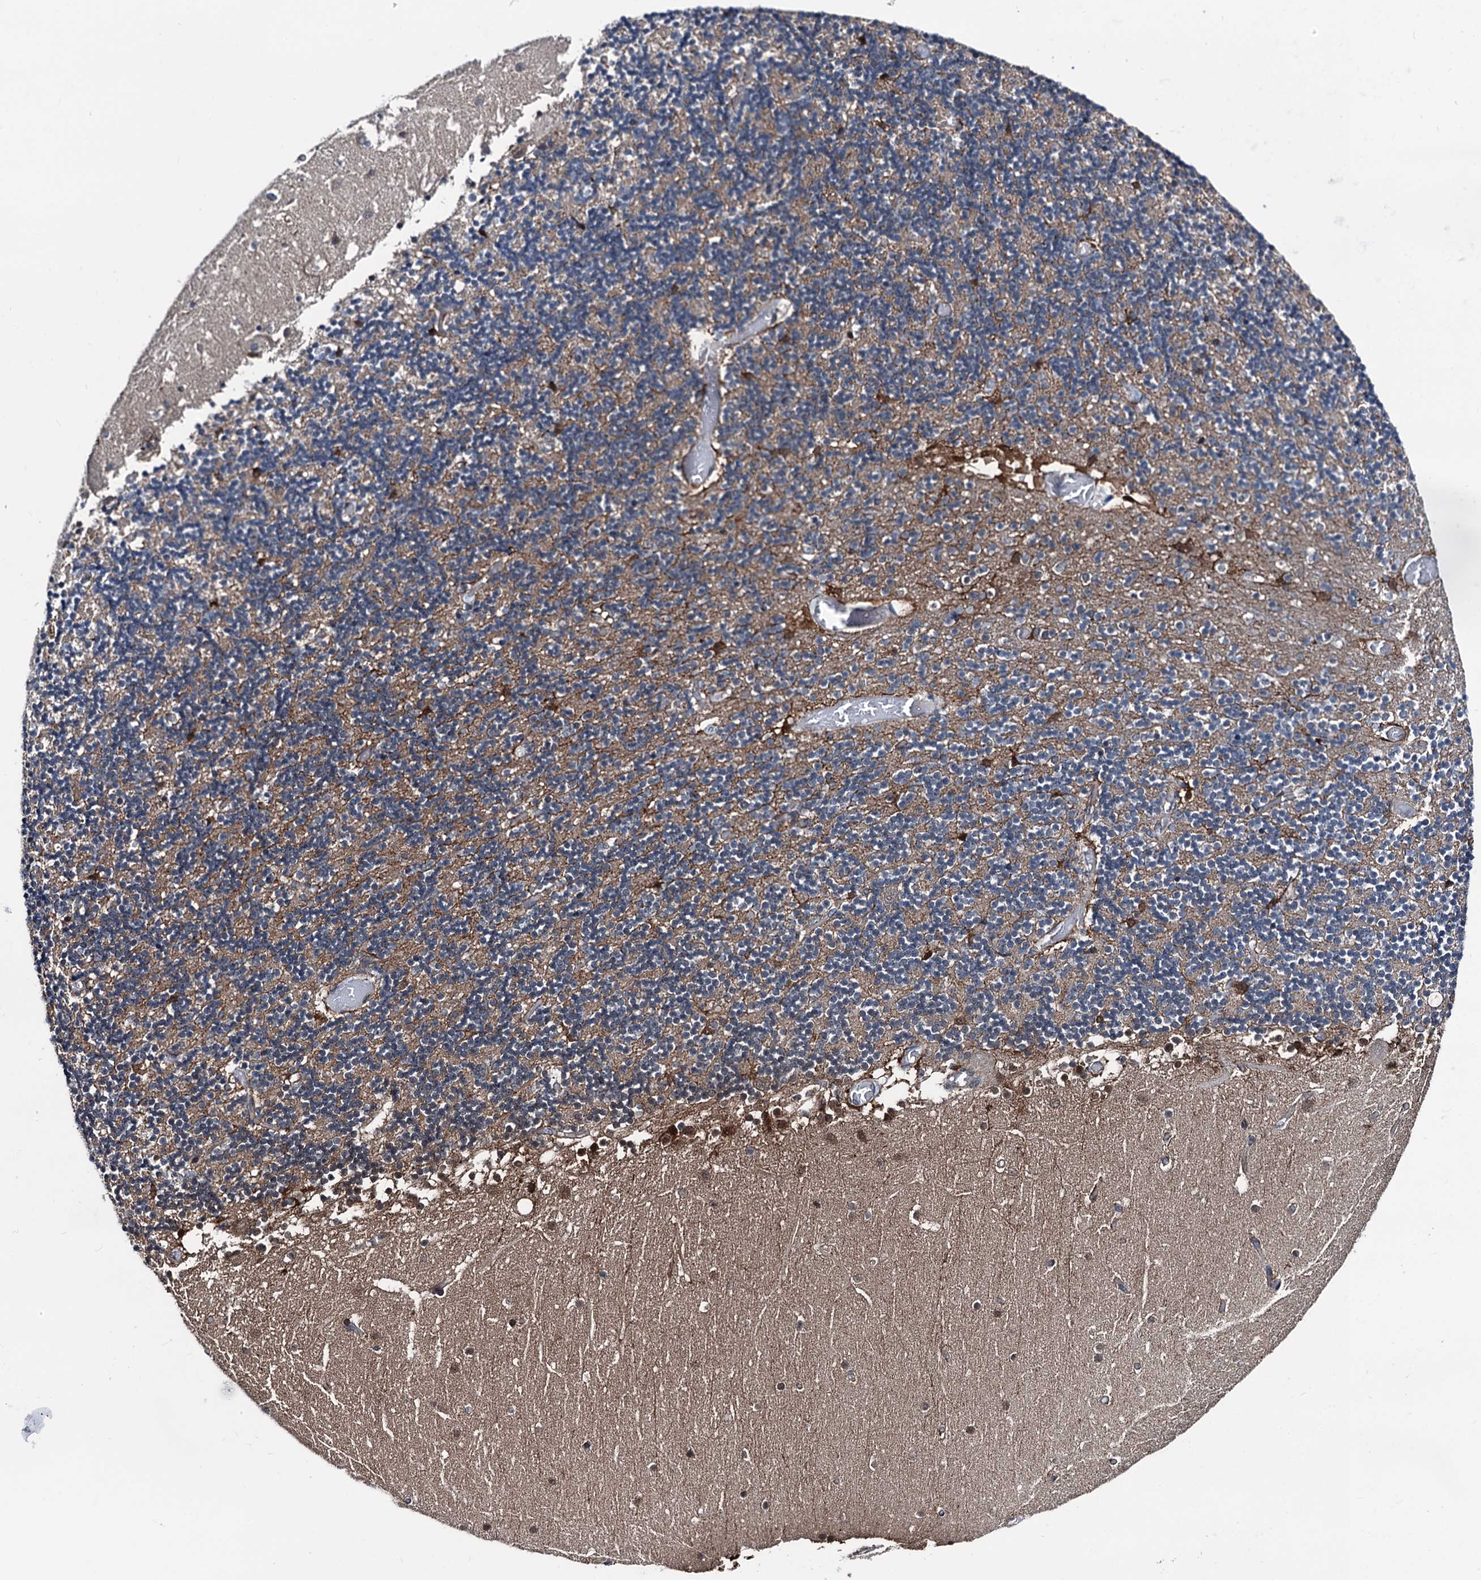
{"staining": {"intensity": "weak", "quantity": "25%-75%", "location": "cytoplasmic/membranous"}, "tissue": "cerebellum", "cell_type": "Cells in granular layer", "image_type": "normal", "snomed": [{"axis": "morphology", "description": "Normal tissue, NOS"}, {"axis": "topography", "description": "Cerebellum"}], "caption": "Immunohistochemistry micrograph of benign cerebellum: human cerebellum stained using immunohistochemistry (IHC) shows low levels of weak protein expression localized specifically in the cytoplasmic/membranous of cells in granular layer, appearing as a cytoplasmic/membranous brown color.", "gene": "GLO1", "patient": {"sex": "female", "age": 28}}